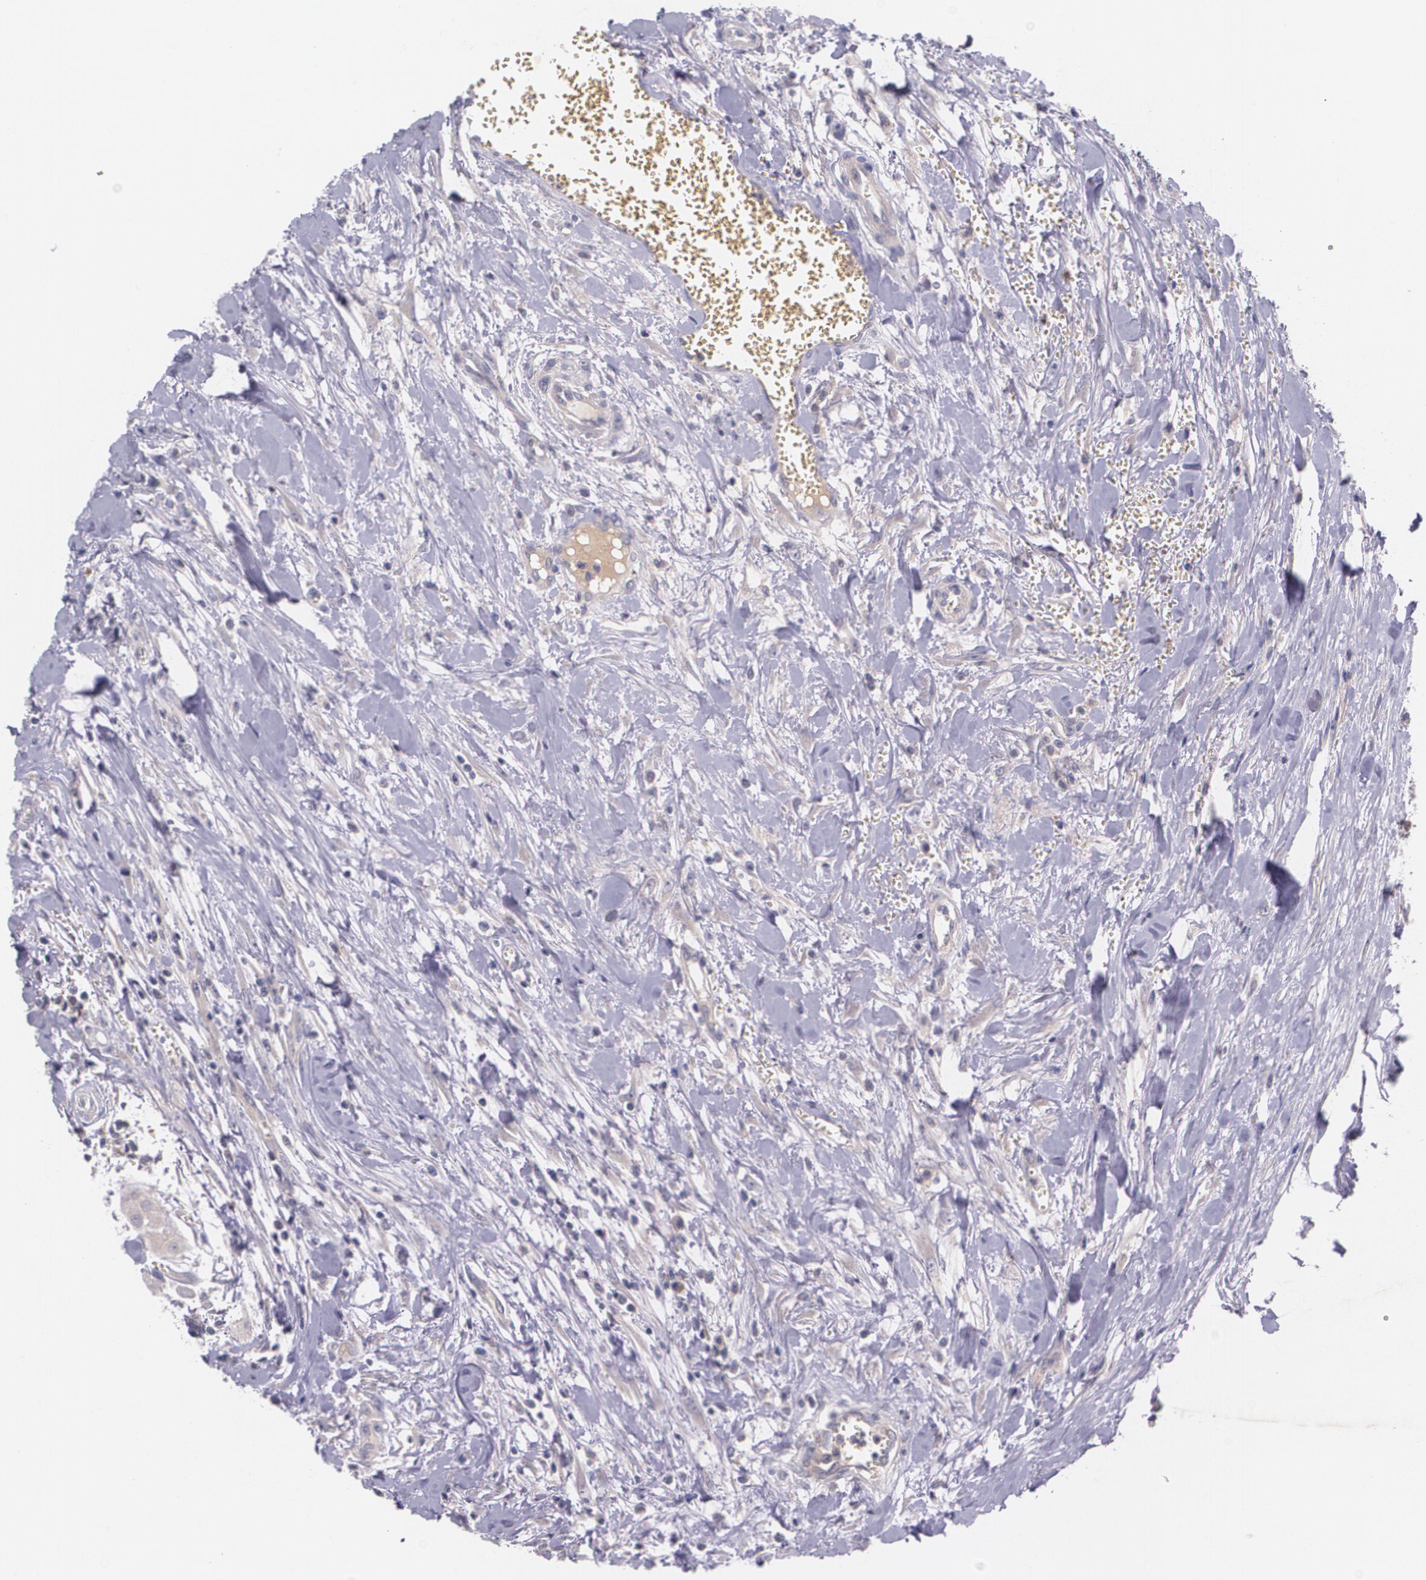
{"staining": {"intensity": "weak", "quantity": "25%-75%", "location": "cytoplasmic/membranous"}, "tissue": "head and neck cancer", "cell_type": "Tumor cells", "image_type": "cancer", "snomed": [{"axis": "morphology", "description": "Squamous cell carcinoma, NOS"}, {"axis": "morphology", "description": "Squamous cell carcinoma, metastatic, NOS"}, {"axis": "topography", "description": "Lymph node"}, {"axis": "topography", "description": "Salivary gland"}, {"axis": "topography", "description": "Head-Neck"}], "caption": "This histopathology image demonstrates immunohistochemistry staining of human head and neck squamous cell carcinoma, with low weak cytoplasmic/membranous expression in approximately 25%-75% of tumor cells.", "gene": "TM4SF1", "patient": {"sex": "female", "age": 74}}